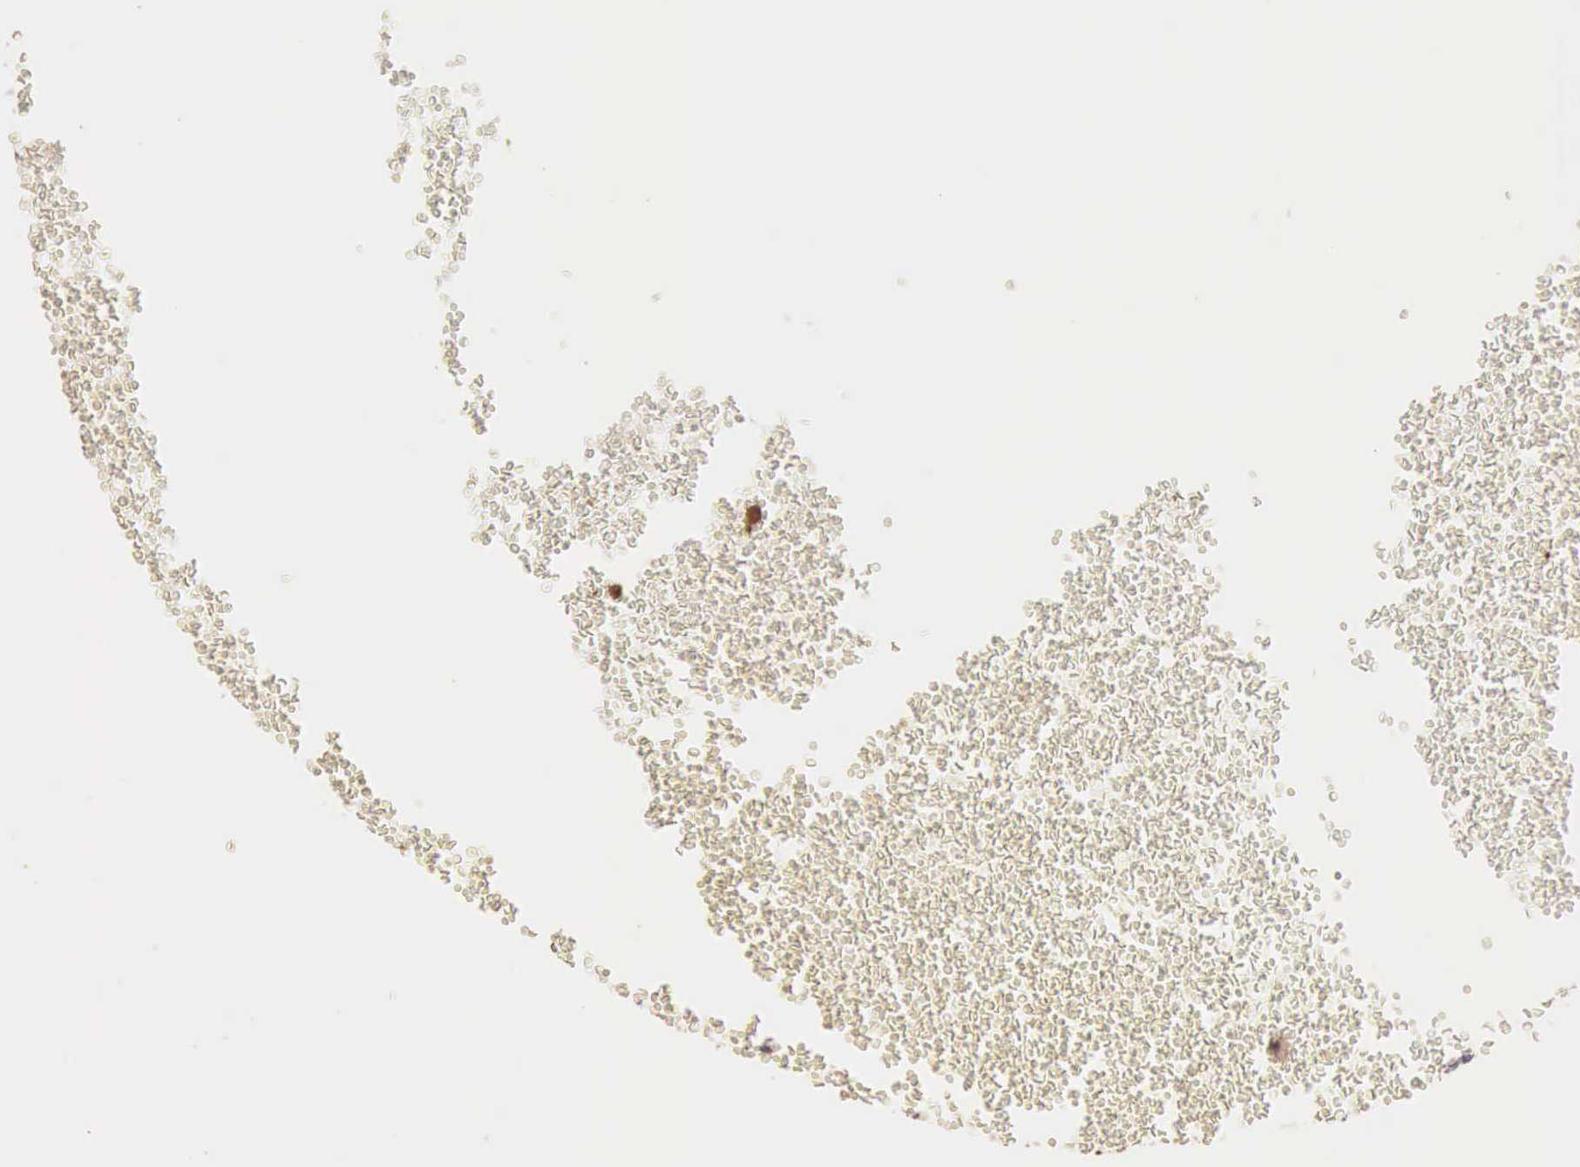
{"staining": {"intensity": "strong", "quantity": ">75%", "location": "cytoplasmic/membranous"}, "tissue": "testis cancer", "cell_type": "Tumor cells", "image_type": "cancer", "snomed": [{"axis": "morphology", "description": "Seminoma, NOS"}, {"axis": "topography", "description": "Testis"}], "caption": "The photomicrograph exhibits staining of testis cancer, revealing strong cytoplasmic/membranous protein staining (brown color) within tumor cells.", "gene": "EIF5", "patient": {"sex": "male", "age": 71}}